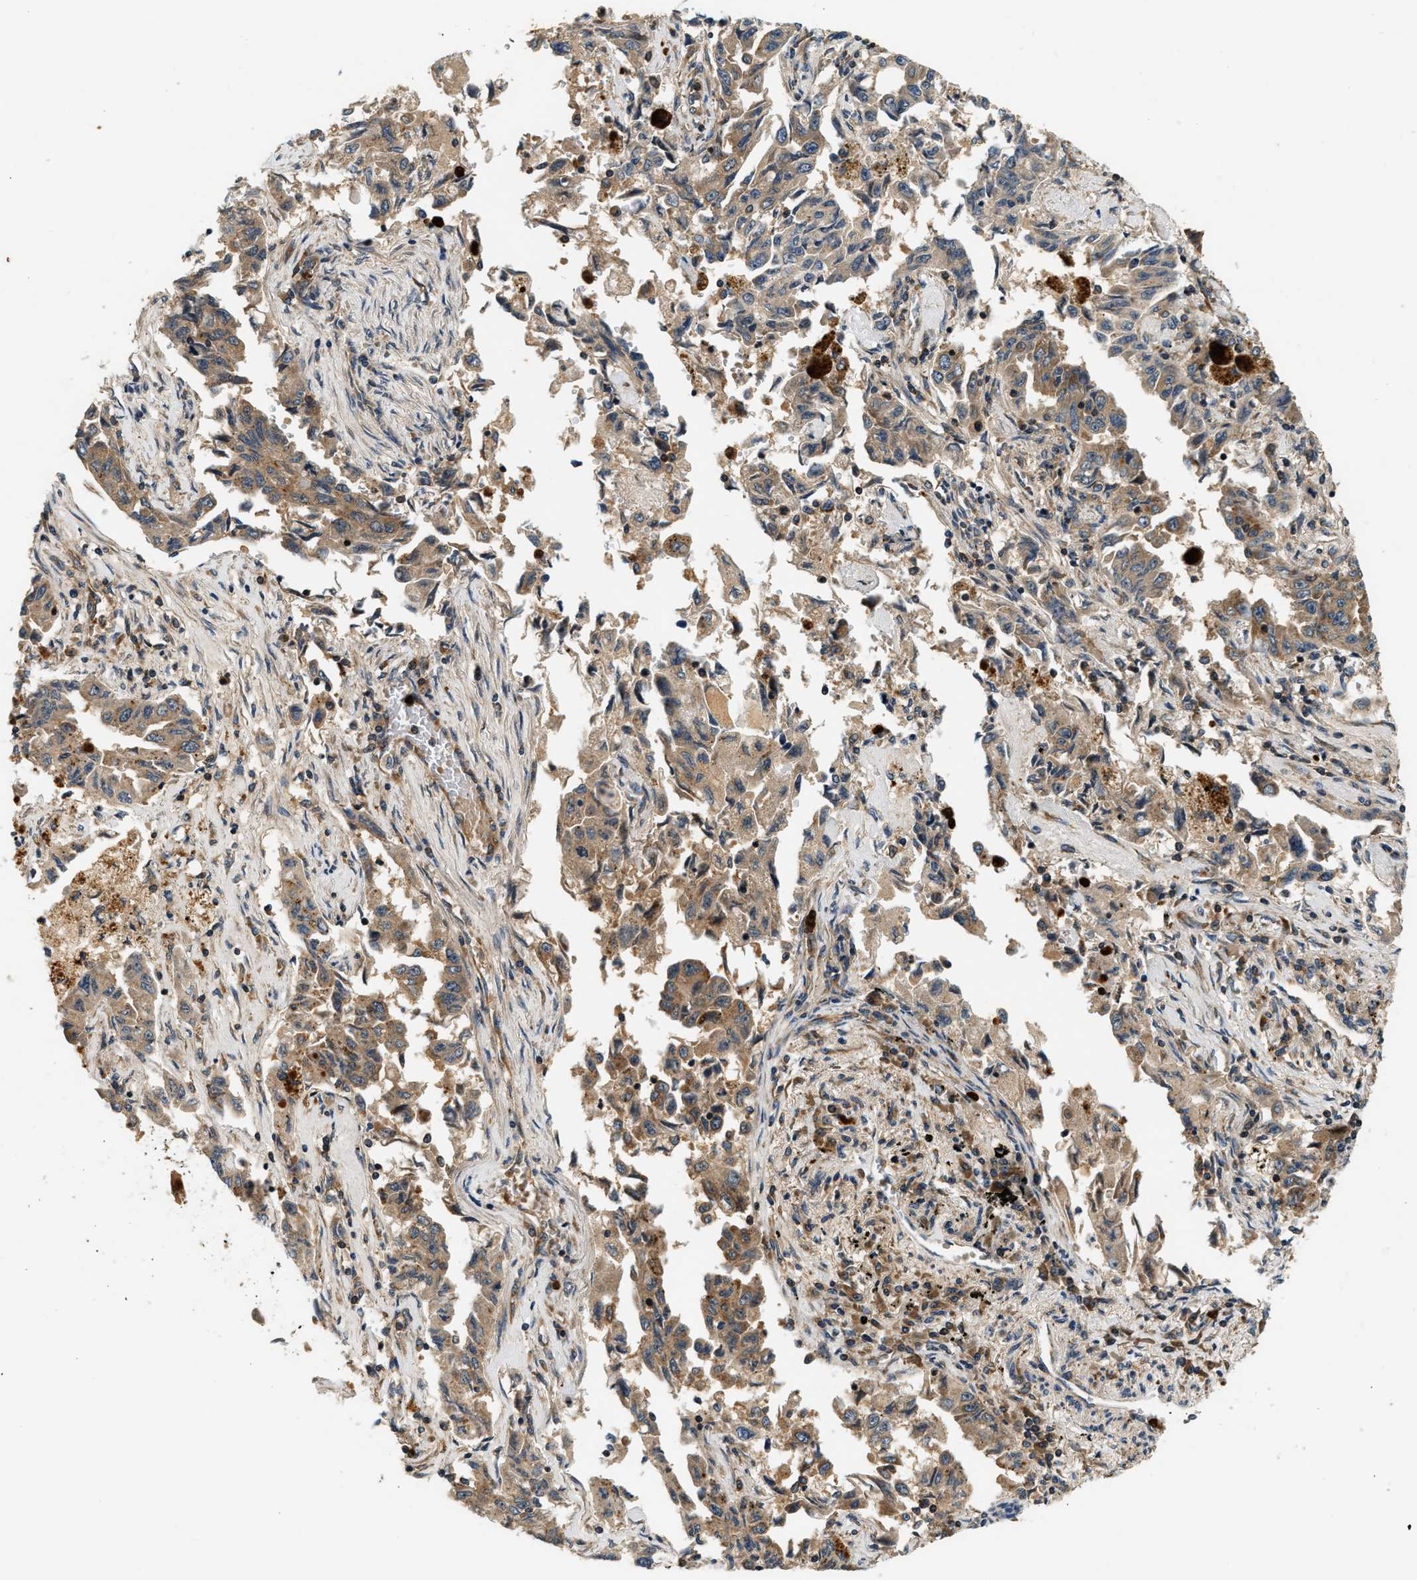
{"staining": {"intensity": "moderate", "quantity": ">75%", "location": "cytoplasmic/membranous"}, "tissue": "lung cancer", "cell_type": "Tumor cells", "image_type": "cancer", "snomed": [{"axis": "morphology", "description": "Adenocarcinoma, NOS"}, {"axis": "topography", "description": "Lung"}], "caption": "Adenocarcinoma (lung) was stained to show a protein in brown. There is medium levels of moderate cytoplasmic/membranous expression in approximately >75% of tumor cells.", "gene": "SAMD9", "patient": {"sex": "female", "age": 51}}